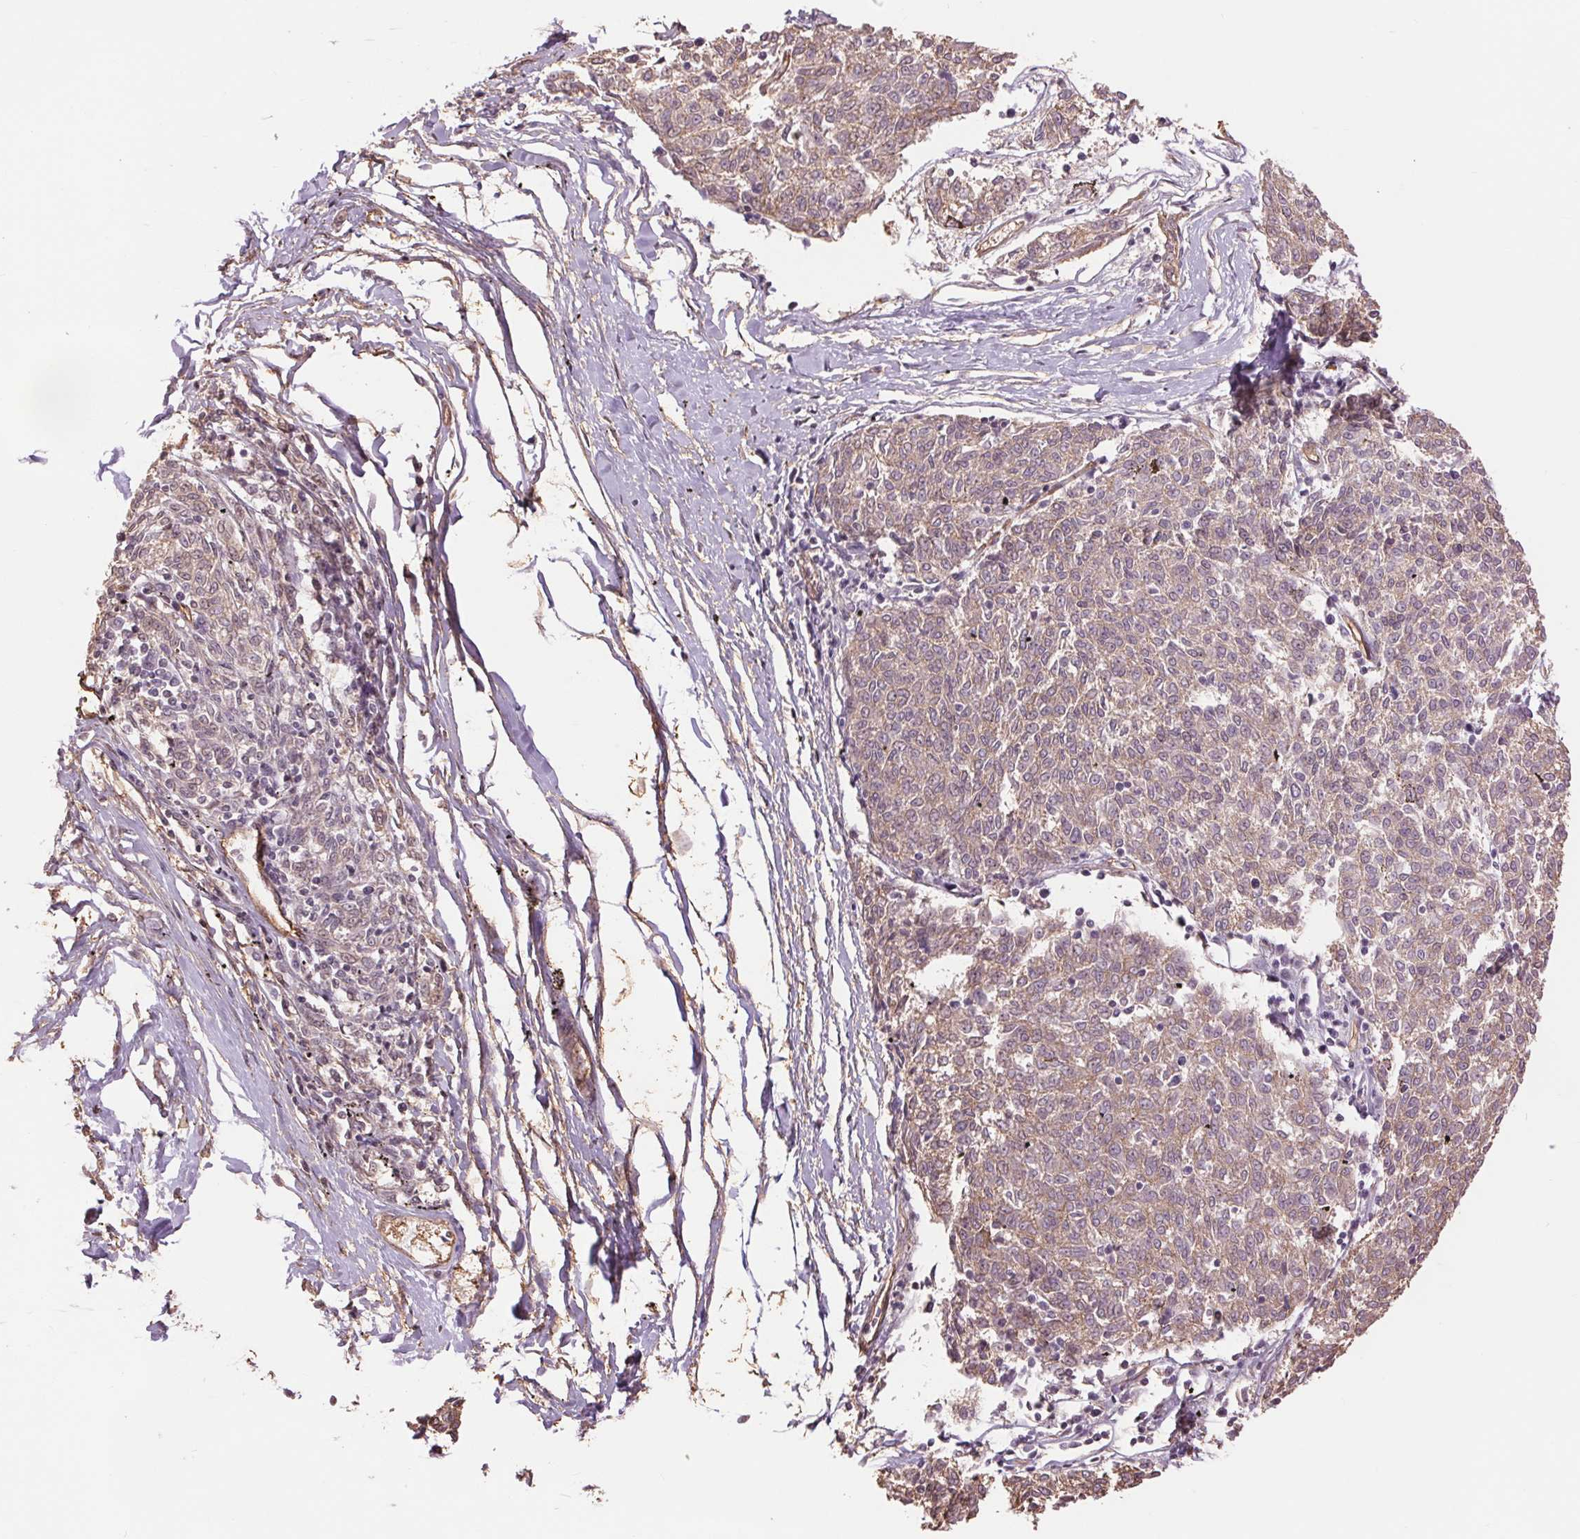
{"staining": {"intensity": "weak", "quantity": "25%-75%", "location": "cytoplasmic/membranous"}, "tissue": "melanoma", "cell_type": "Tumor cells", "image_type": "cancer", "snomed": [{"axis": "morphology", "description": "Malignant melanoma, NOS"}, {"axis": "topography", "description": "Skin"}], "caption": "Immunohistochemistry micrograph of neoplastic tissue: human melanoma stained using immunohistochemistry (IHC) demonstrates low levels of weak protein expression localized specifically in the cytoplasmic/membranous of tumor cells, appearing as a cytoplasmic/membranous brown color.", "gene": "PALM", "patient": {"sex": "female", "age": 72}}